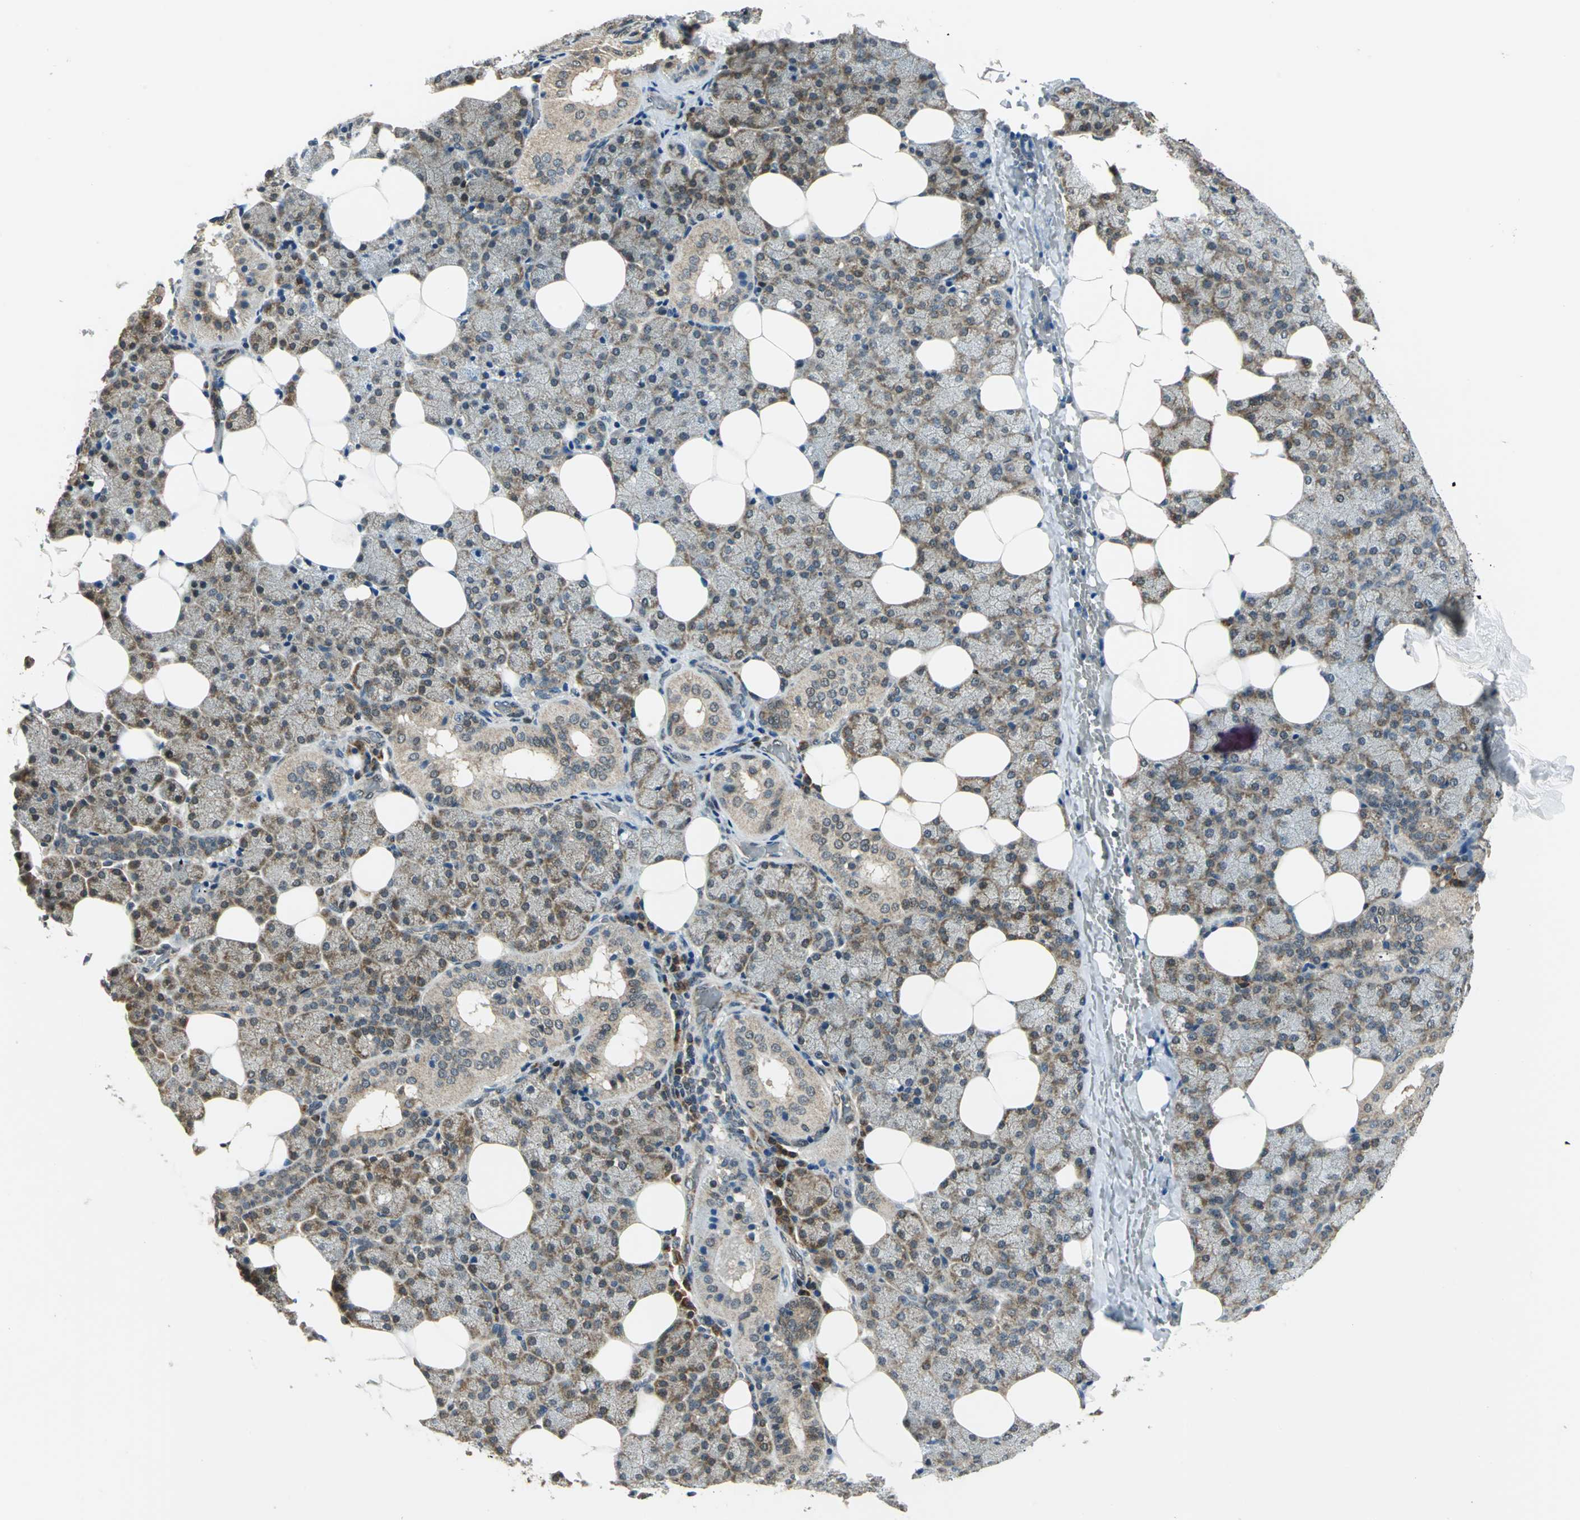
{"staining": {"intensity": "moderate", "quantity": "25%-75%", "location": "cytoplasmic/membranous,nuclear"}, "tissue": "salivary gland", "cell_type": "Glandular cells", "image_type": "normal", "snomed": [{"axis": "morphology", "description": "Normal tissue, NOS"}, {"axis": "topography", "description": "Lymph node"}, {"axis": "topography", "description": "Salivary gland"}], "caption": "Moderate cytoplasmic/membranous,nuclear staining for a protein is identified in about 25%-75% of glandular cells of normal salivary gland using immunohistochemistry (IHC).", "gene": "NUDT2", "patient": {"sex": "male", "age": 8}}